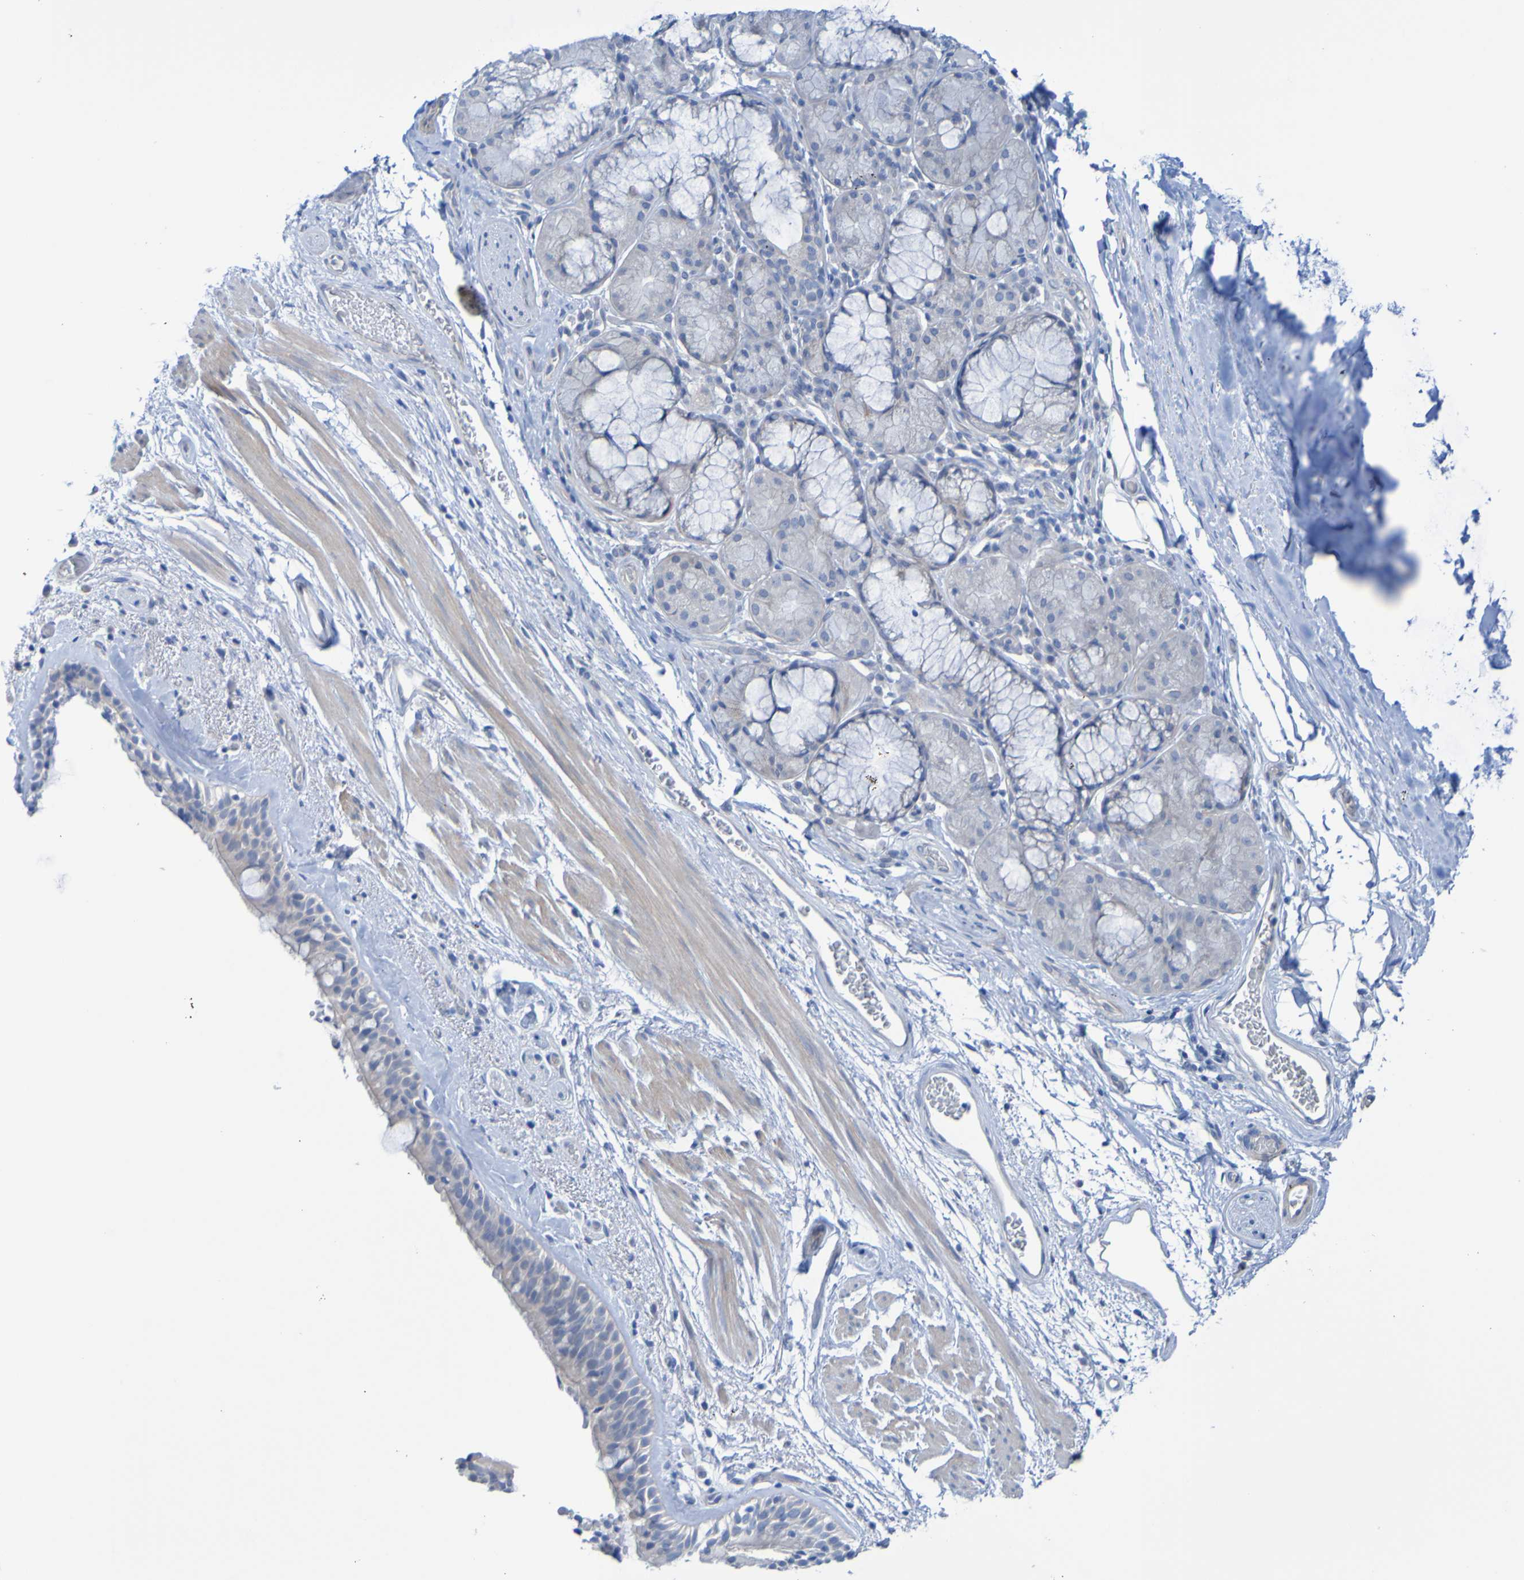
{"staining": {"intensity": "negative", "quantity": "none", "location": "none"}, "tissue": "bronchus", "cell_type": "Respiratory epithelial cells", "image_type": "normal", "snomed": [{"axis": "morphology", "description": "Normal tissue, NOS"}, {"axis": "morphology", "description": "Adenocarcinoma, NOS"}, {"axis": "topography", "description": "Bronchus"}, {"axis": "topography", "description": "Lung"}], "caption": "DAB (3,3'-diaminobenzidine) immunohistochemical staining of normal human bronchus exhibits no significant expression in respiratory epithelial cells. (DAB immunohistochemistry (IHC) with hematoxylin counter stain).", "gene": "ACMSD", "patient": {"sex": "female", "age": 54}}